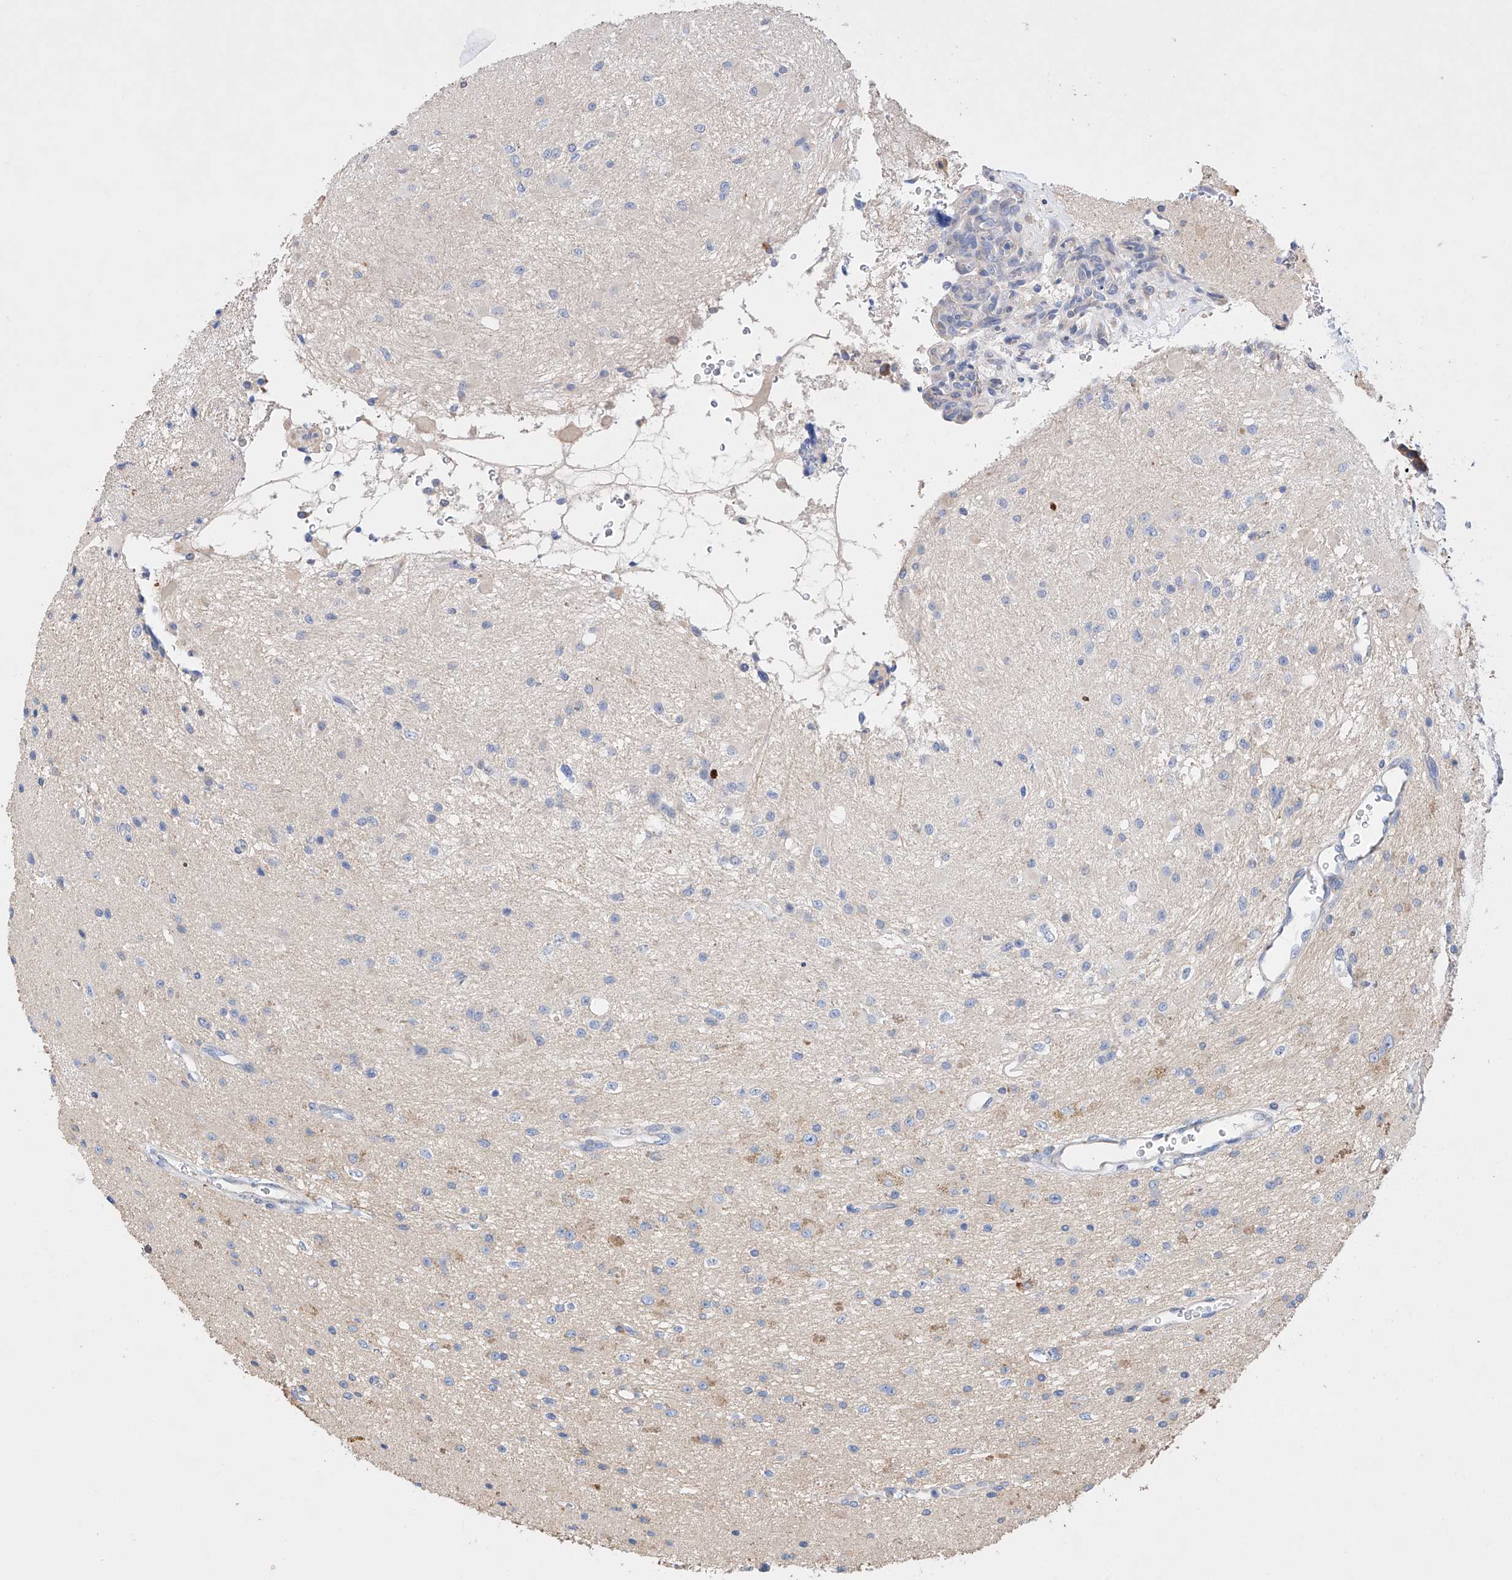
{"staining": {"intensity": "negative", "quantity": "none", "location": "none"}, "tissue": "glioma", "cell_type": "Tumor cells", "image_type": "cancer", "snomed": [{"axis": "morphology", "description": "Glioma, malignant, High grade"}, {"axis": "topography", "description": "Brain"}], "caption": "Tumor cells show no significant protein positivity in glioma. The staining was performed using DAB to visualize the protein expression in brown, while the nuclei were stained in blue with hematoxylin (Magnification: 20x).", "gene": "AFG1L", "patient": {"sex": "male", "age": 34}}